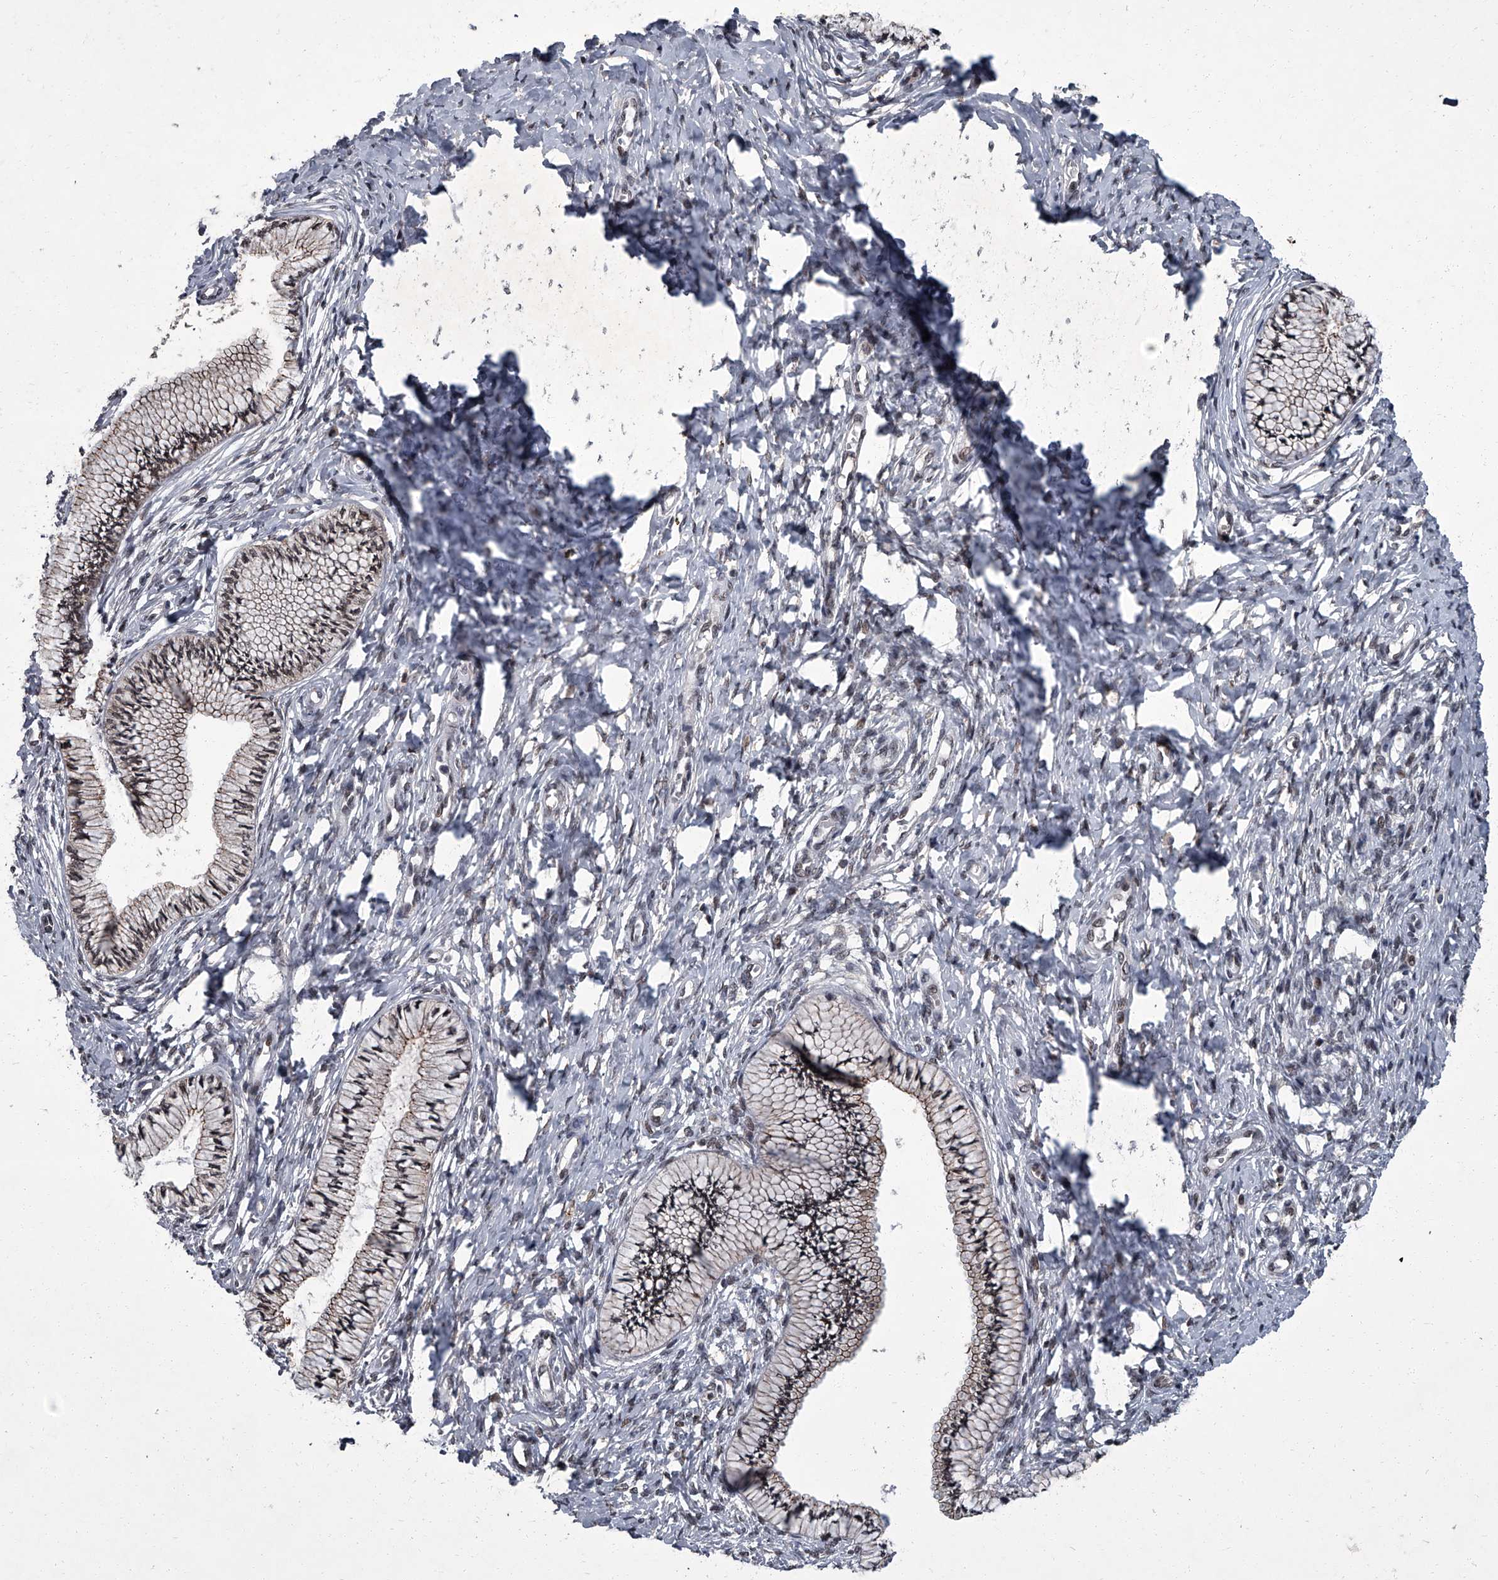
{"staining": {"intensity": "moderate", "quantity": ">75%", "location": "cytoplasmic/membranous,nuclear"}, "tissue": "cervix", "cell_type": "Glandular cells", "image_type": "normal", "snomed": [{"axis": "morphology", "description": "Normal tissue, NOS"}, {"axis": "topography", "description": "Cervix"}], "caption": "Cervix stained with DAB immunohistochemistry demonstrates medium levels of moderate cytoplasmic/membranous,nuclear staining in about >75% of glandular cells.", "gene": "ZNF518B", "patient": {"sex": "female", "age": 36}}